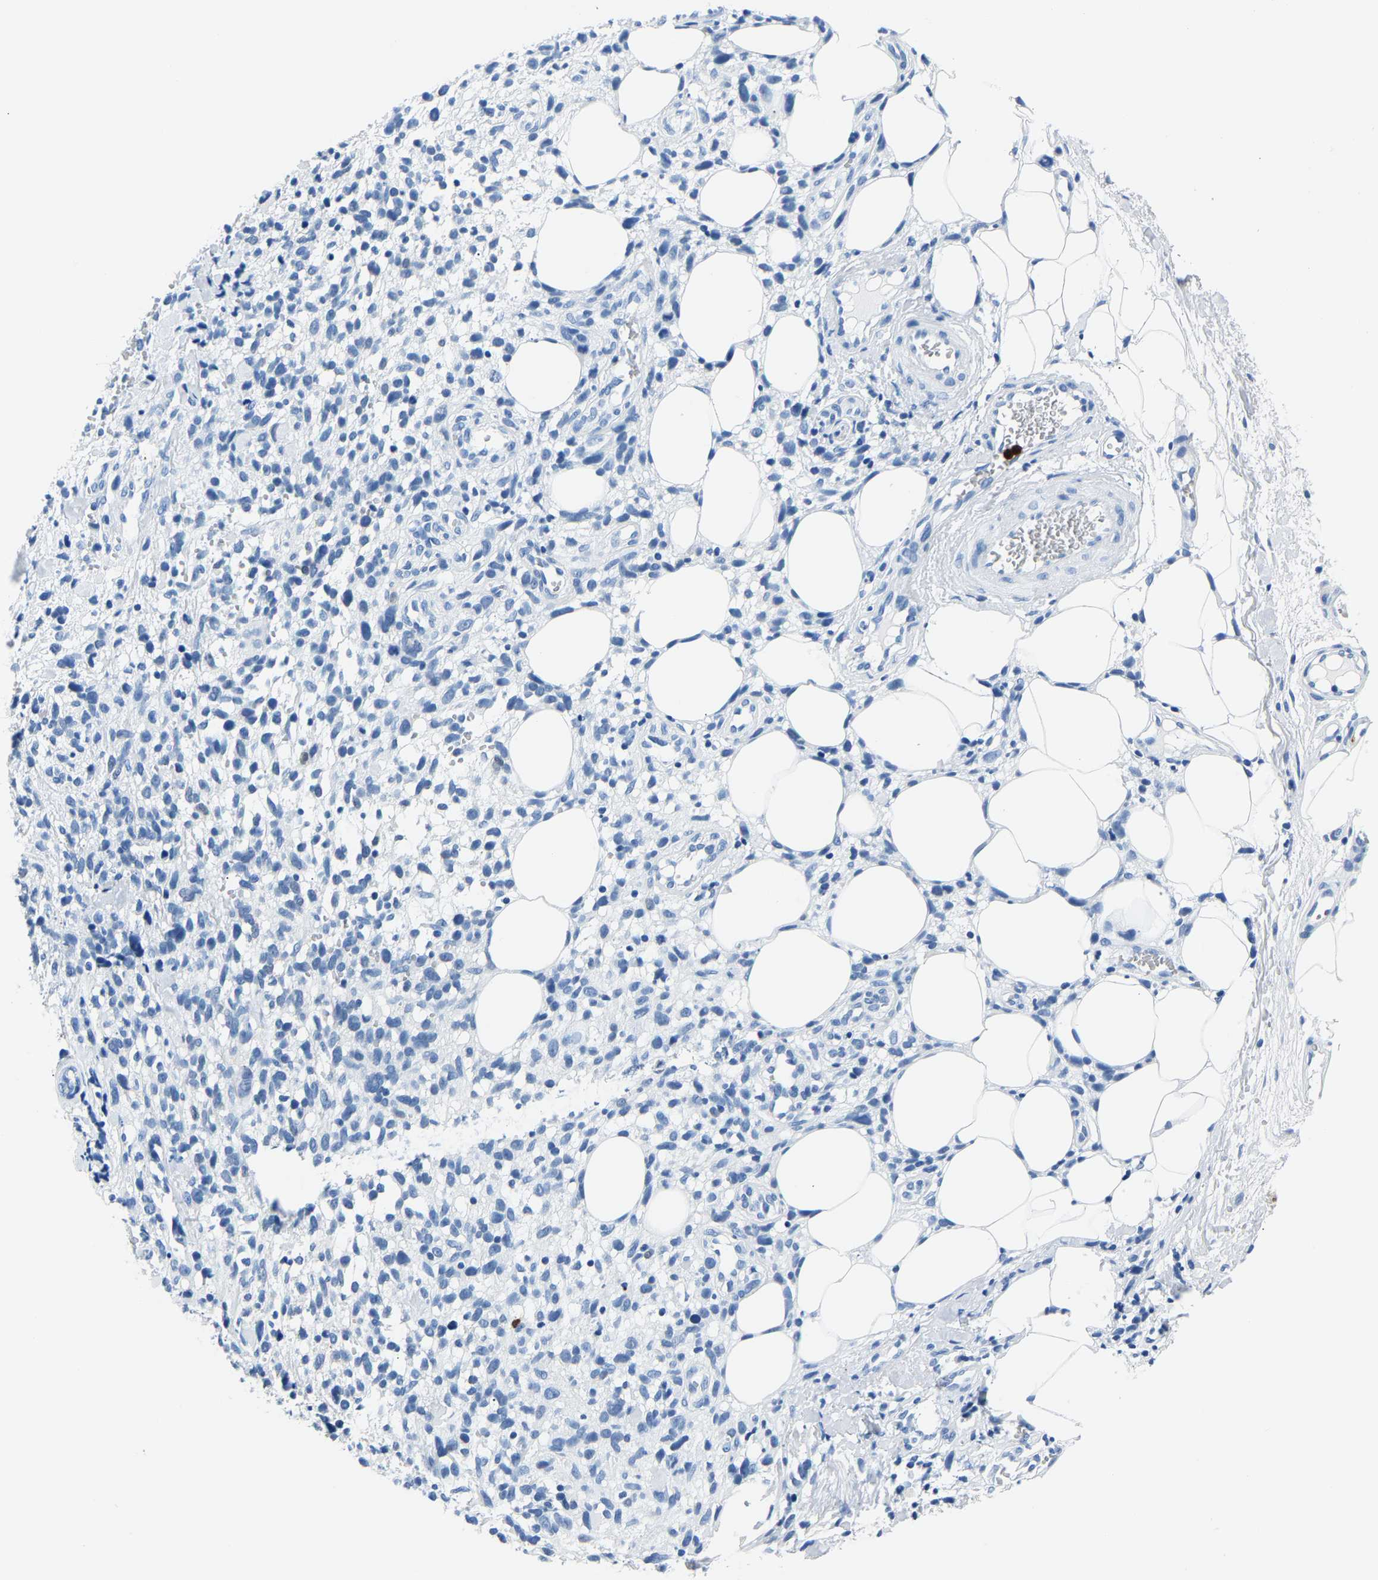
{"staining": {"intensity": "negative", "quantity": "none", "location": "none"}, "tissue": "melanoma", "cell_type": "Tumor cells", "image_type": "cancer", "snomed": [{"axis": "morphology", "description": "Malignant melanoma, NOS"}, {"axis": "topography", "description": "Skin"}], "caption": "Malignant melanoma was stained to show a protein in brown. There is no significant expression in tumor cells. (Stains: DAB (3,3'-diaminobenzidine) IHC with hematoxylin counter stain, Microscopy: brightfield microscopy at high magnification).", "gene": "S100P", "patient": {"sex": "female", "age": 55}}